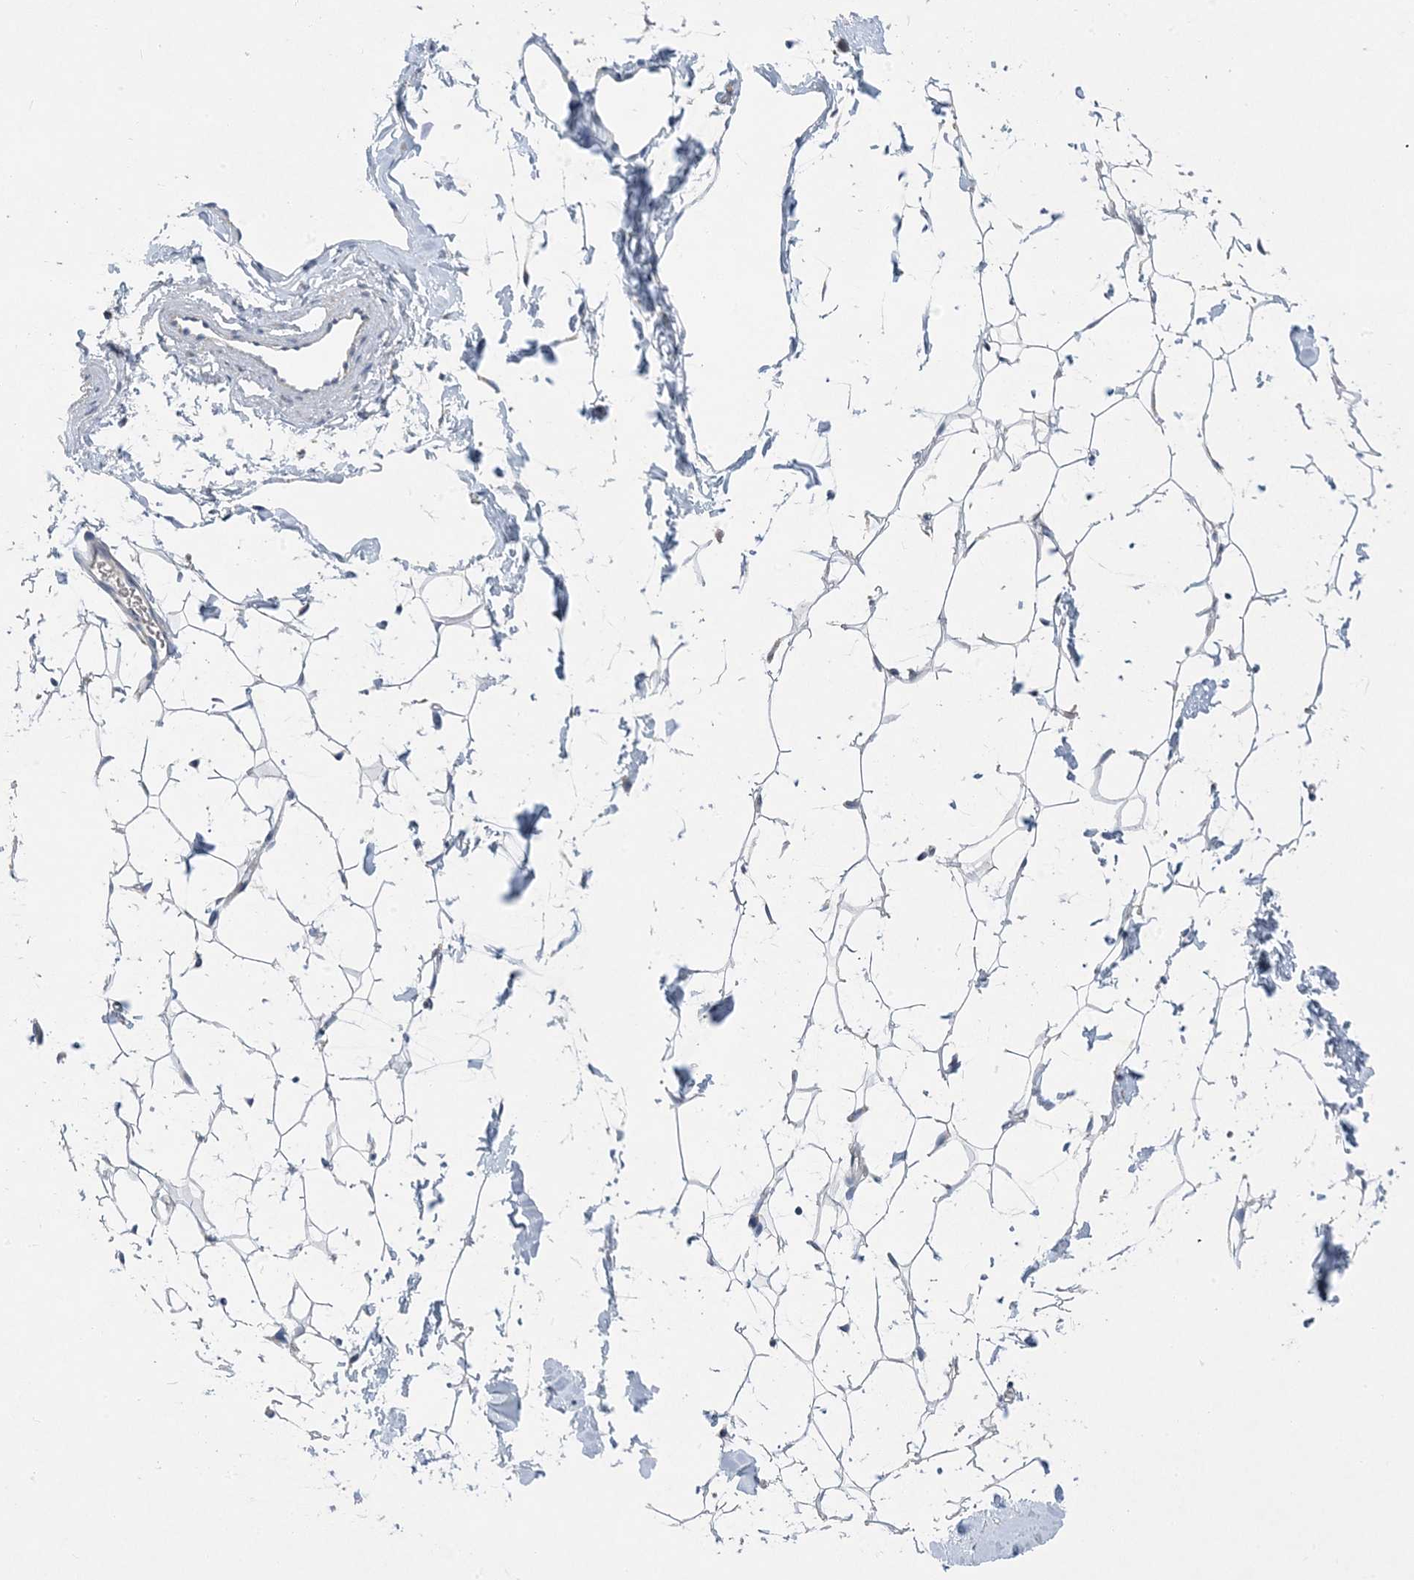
{"staining": {"intensity": "negative", "quantity": "none", "location": "none"}, "tissue": "adipose tissue", "cell_type": "Adipocytes", "image_type": "normal", "snomed": [{"axis": "morphology", "description": "Normal tissue, NOS"}, {"axis": "topography", "description": "Breast"}], "caption": "Immunohistochemistry (IHC) photomicrograph of benign human adipose tissue stained for a protein (brown), which reveals no staining in adipocytes. (DAB (3,3'-diaminobenzidine) immunohistochemistry with hematoxylin counter stain).", "gene": "DHX30", "patient": {"sex": "female", "age": 23}}